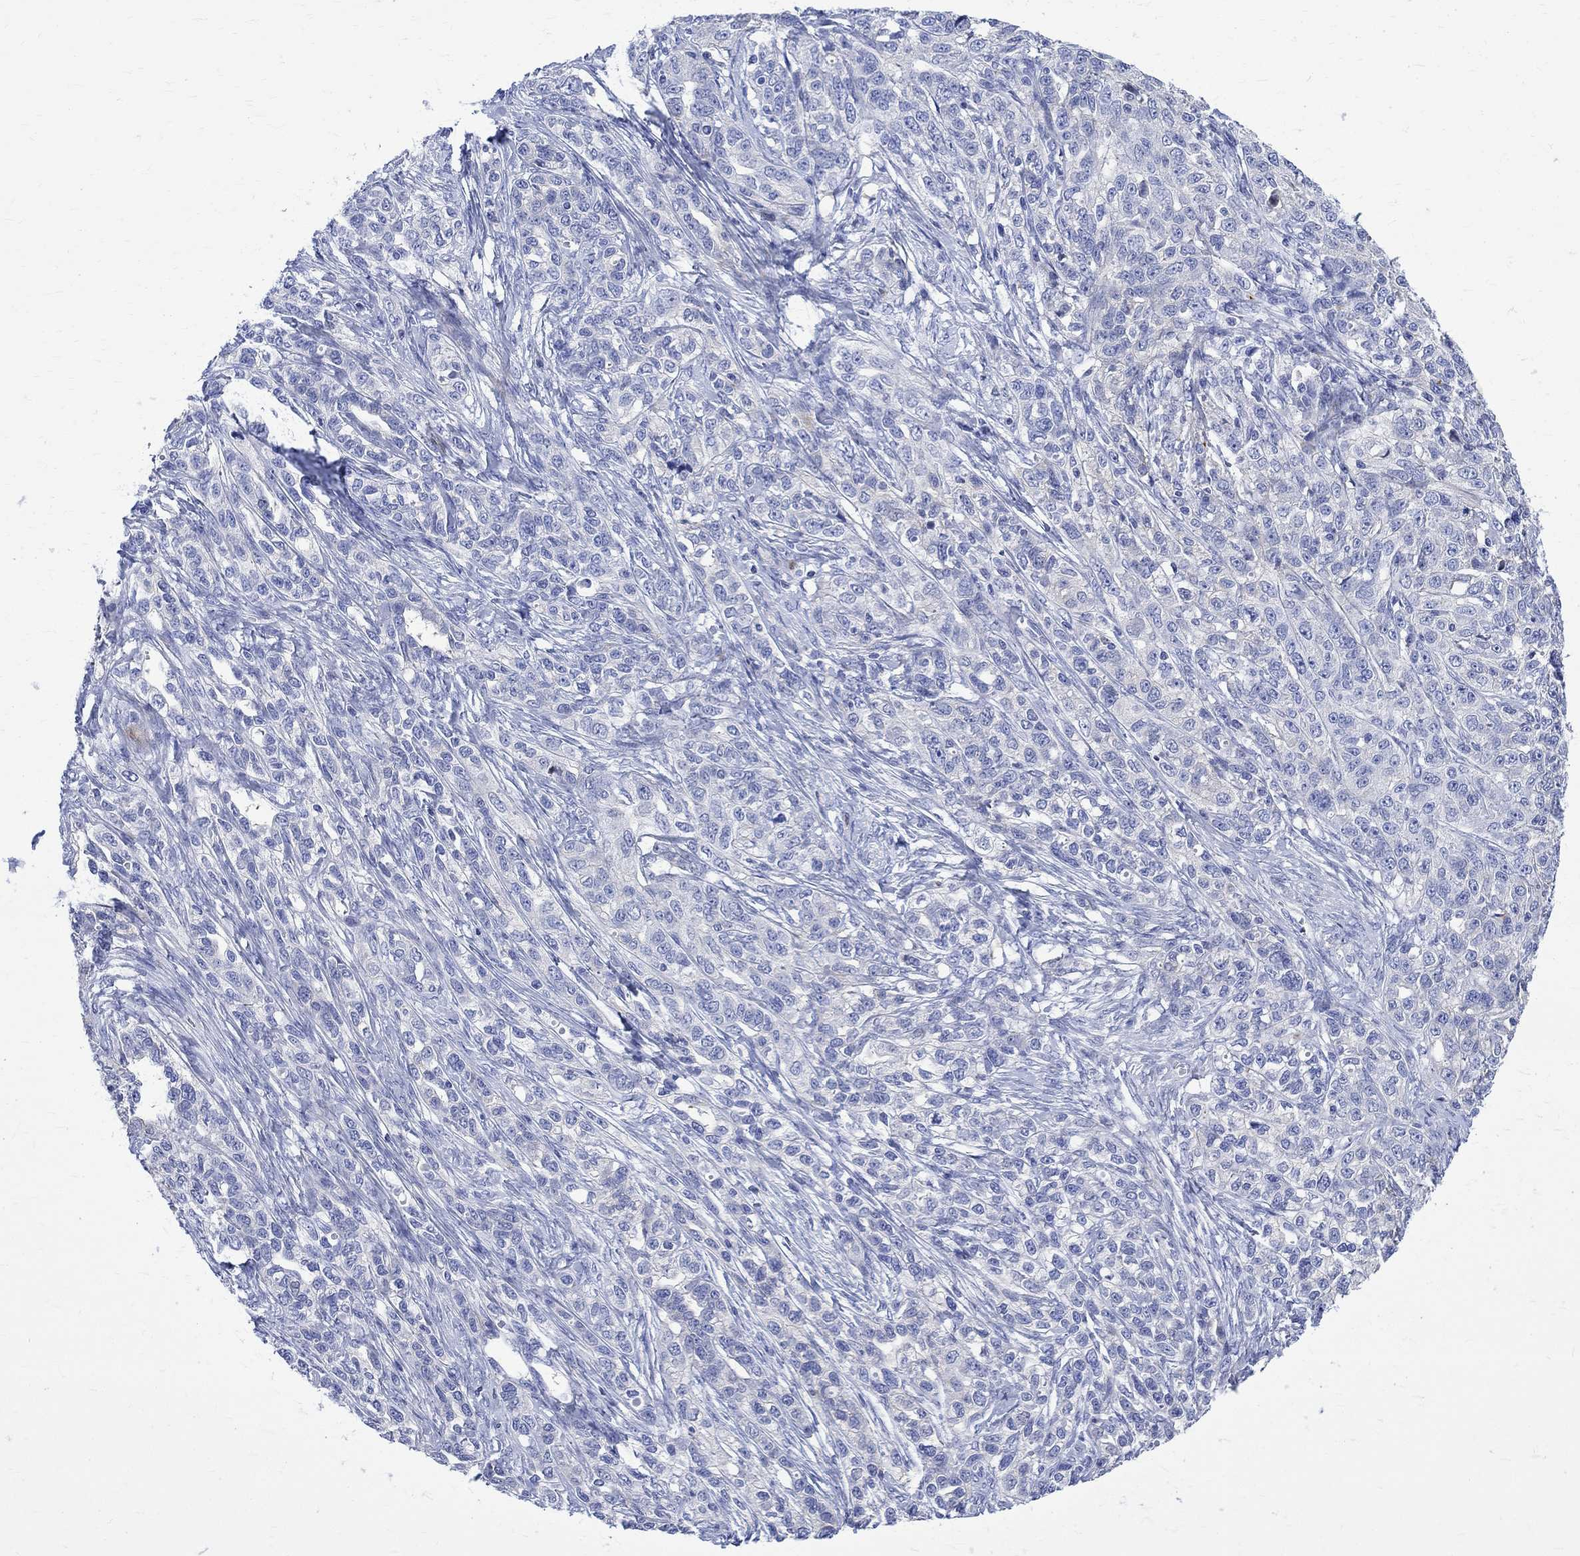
{"staining": {"intensity": "negative", "quantity": "none", "location": "none"}, "tissue": "ovarian cancer", "cell_type": "Tumor cells", "image_type": "cancer", "snomed": [{"axis": "morphology", "description": "Cystadenocarcinoma, serous, NOS"}, {"axis": "topography", "description": "Ovary"}], "caption": "Immunohistochemical staining of ovarian cancer (serous cystadenocarcinoma) exhibits no significant positivity in tumor cells.", "gene": "PARVB", "patient": {"sex": "female", "age": 71}}